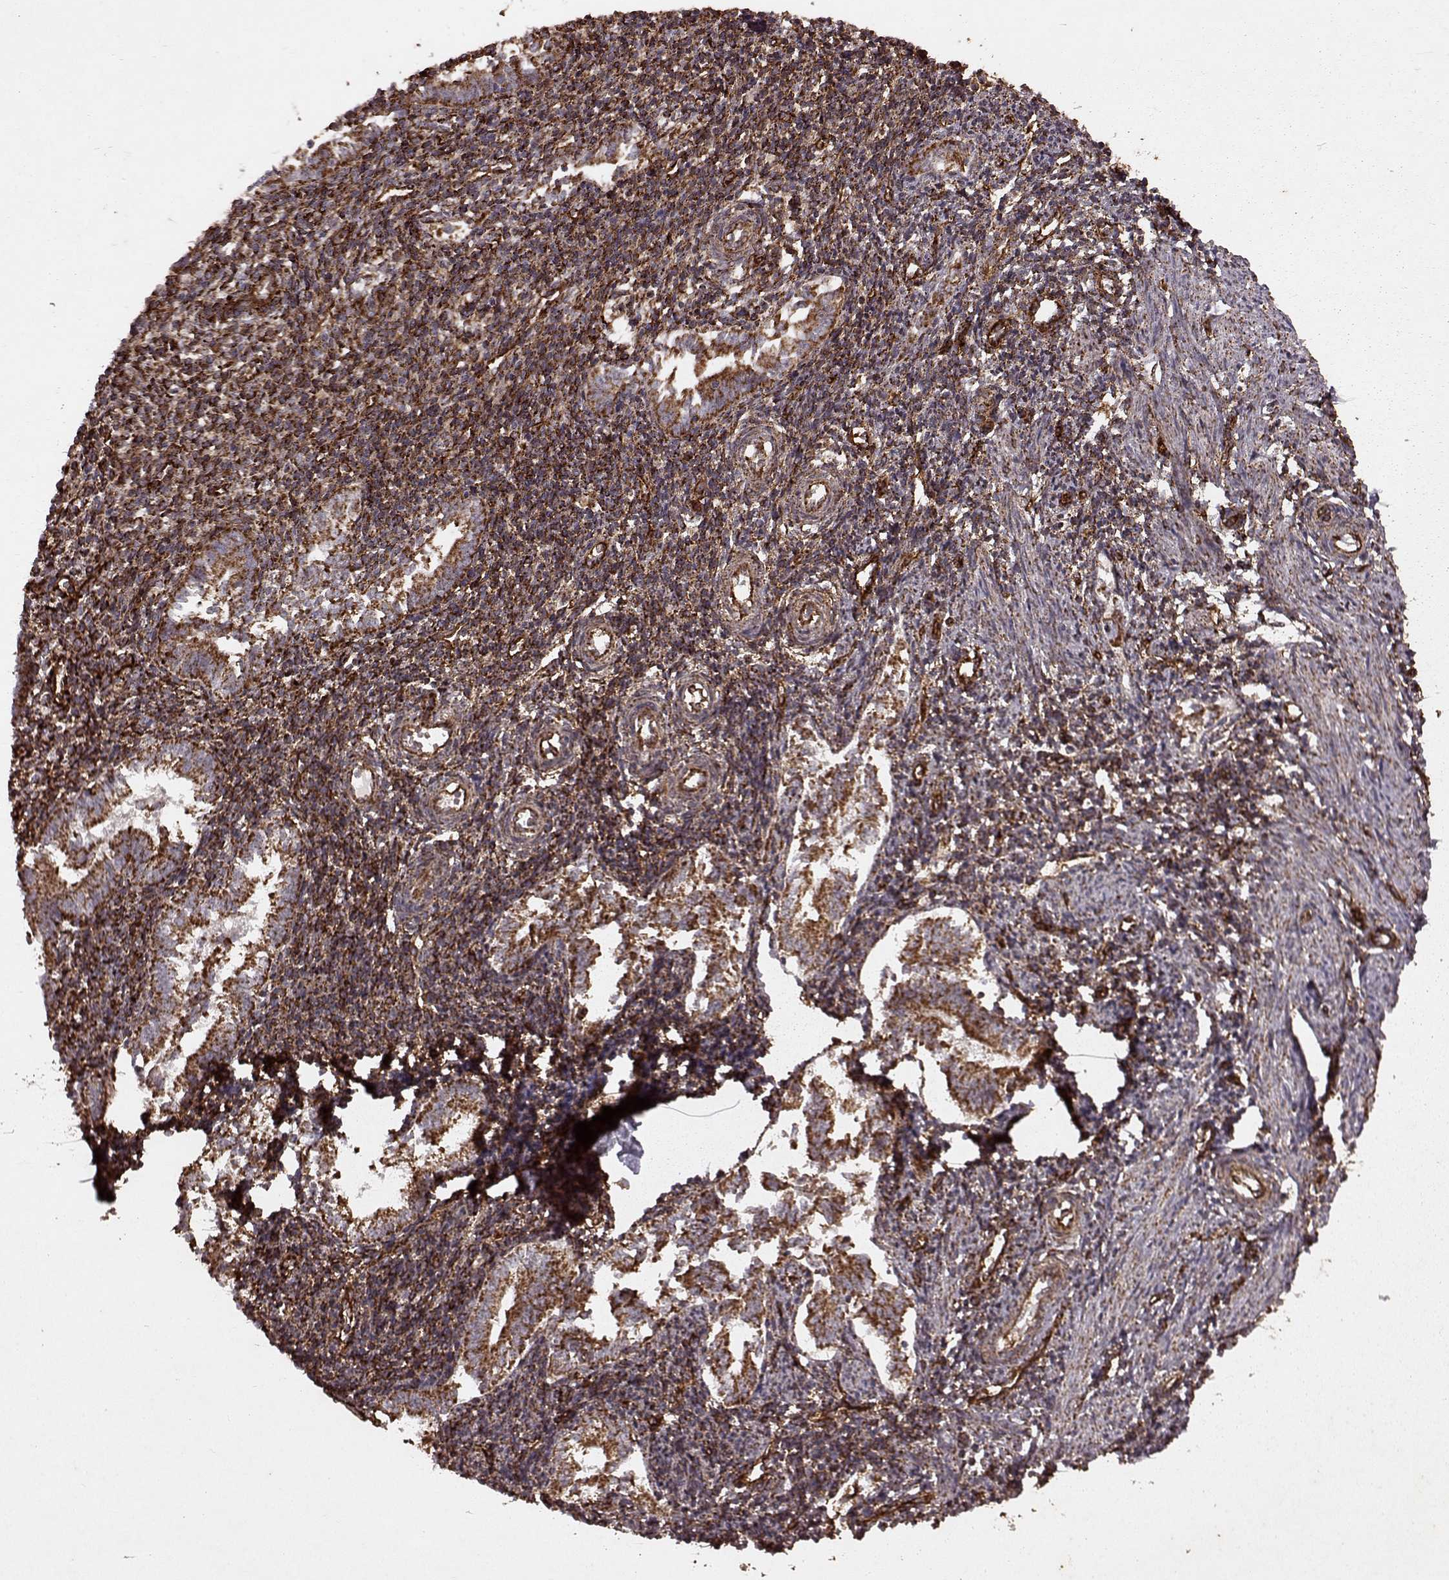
{"staining": {"intensity": "strong", "quantity": "25%-75%", "location": "cytoplasmic/membranous"}, "tissue": "endometrium", "cell_type": "Cells in endometrial stroma", "image_type": "normal", "snomed": [{"axis": "morphology", "description": "Normal tissue, NOS"}, {"axis": "topography", "description": "Endometrium"}], "caption": "Protein staining by immunohistochemistry displays strong cytoplasmic/membranous staining in about 25%-75% of cells in endometrial stroma in unremarkable endometrium. (DAB (3,3'-diaminobenzidine) = brown stain, brightfield microscopy at high magnification).", "gene": "ENSG00000285130", "patient": {"sex": "female", "age": 25}}